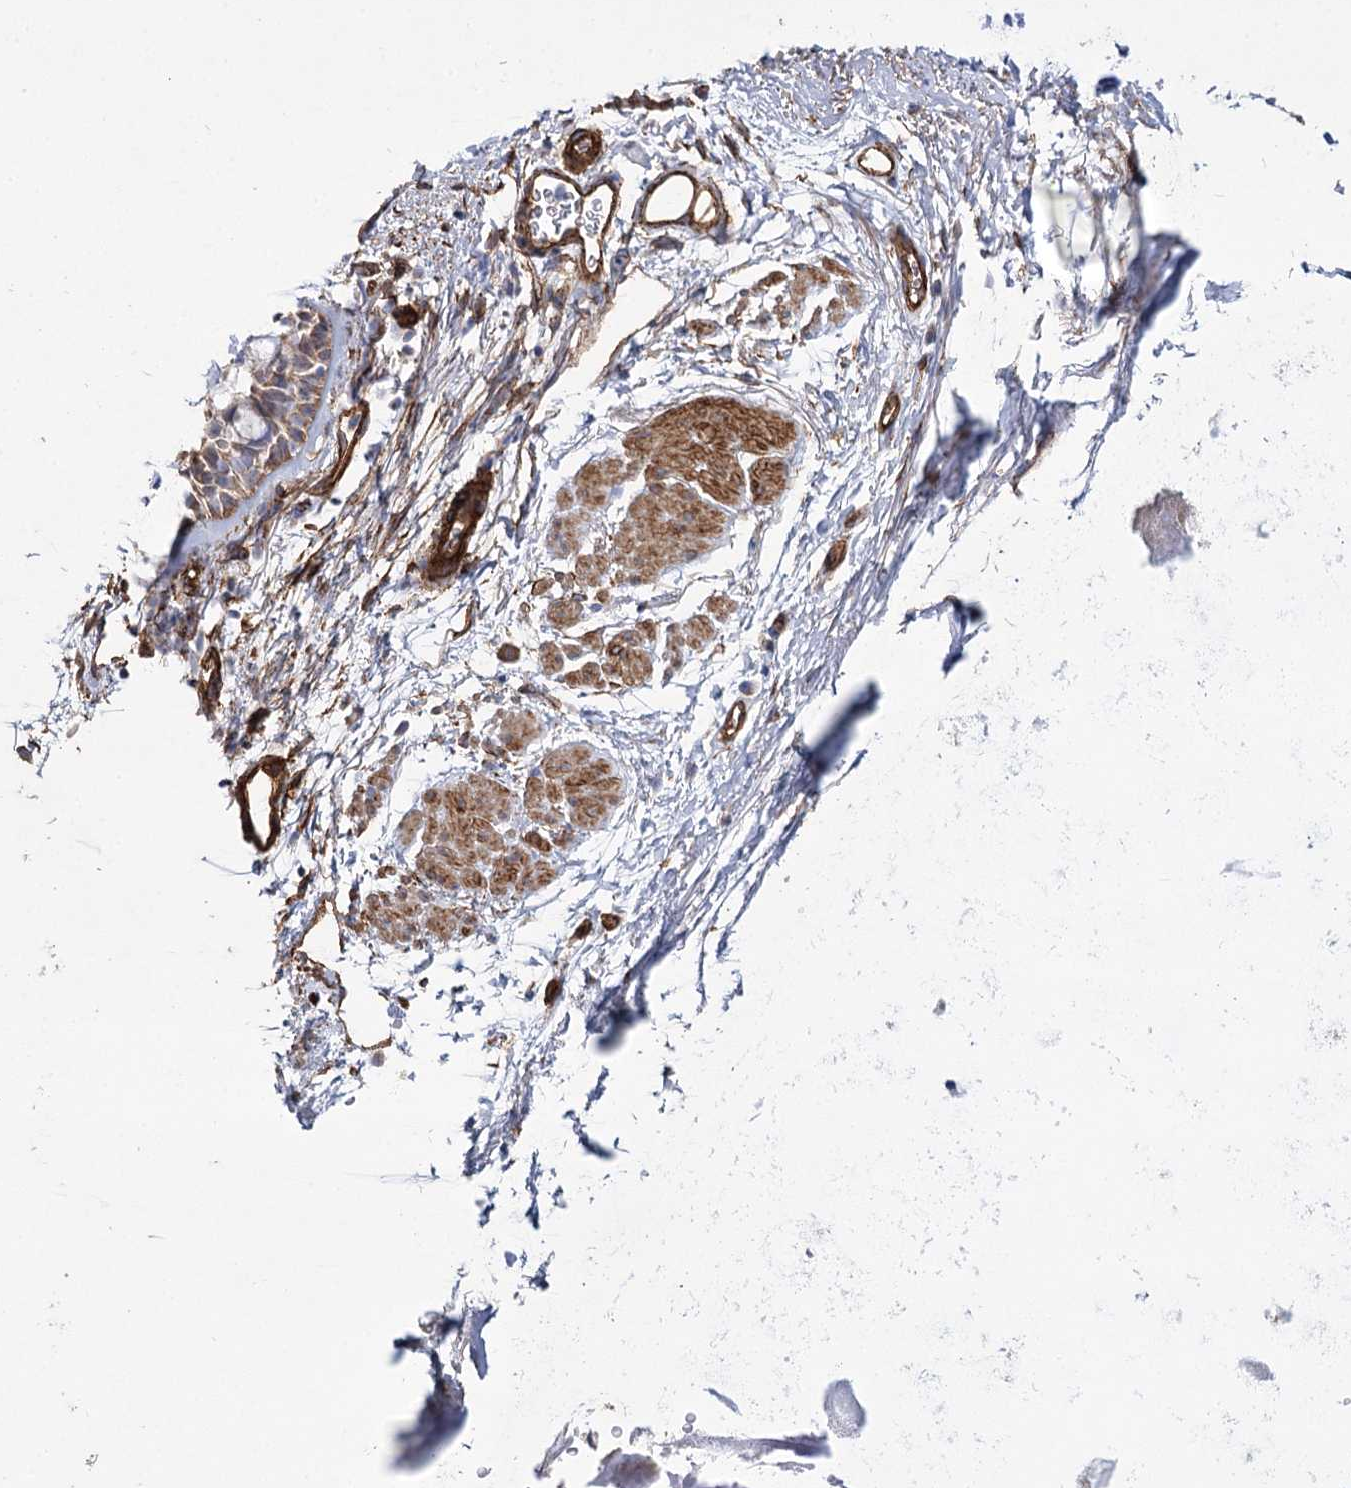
{"staining": {"intensity": "moderate", "quantity": "25%-75%", "location": "cytoplasmic/membranous"}, "tissue": "bronchus", "cell_type": "Respiratory epithelial cells", "image_type": "normal", "snomed": [{"axis": "morphology", "description": "Normal tissue, NOS"}, {"axis": "topography", "description": "Cartilage tissue"}, {"axis": "topography", "description": "Bronchus"}], "caption": "Brown immunohistochemical staining in normal bronchus exhibits moderate cytoplasmic/membranous staining in about 25%-75% of respiratory epithelial cells. The staining was performed using DAB (3,3'-diaminobenzidine), with brown indicating positive protein expression. Nuclei are stained blue with hematoxylin.", "gene": "TMEM164", "patient": {"sex": "female", "age": 53}}